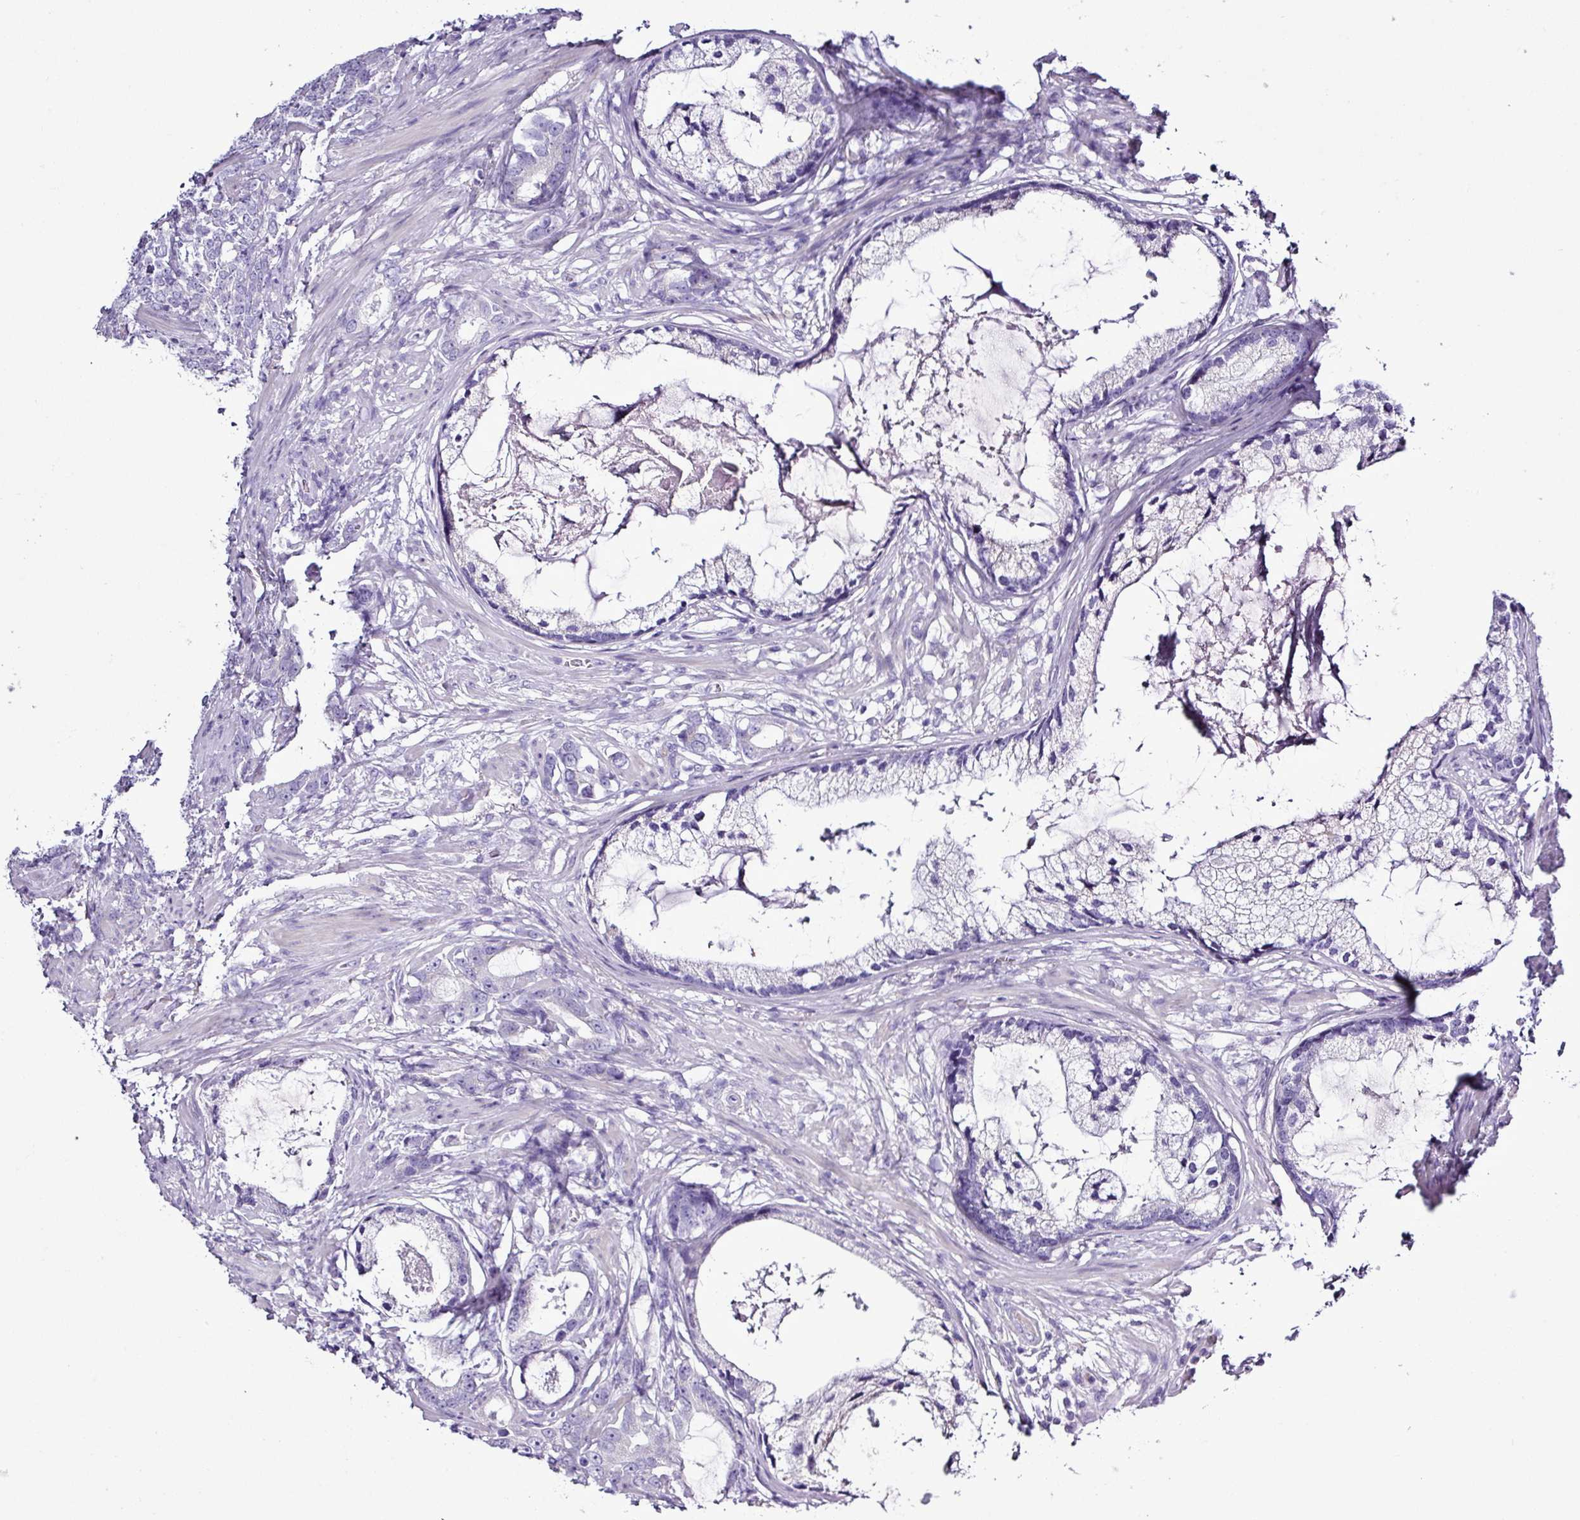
{"staining": {"intensity": "negative", "quantity": "none", "location": "none"}, "tissue": "prostate cancer", "cell_type": "Tumor cells", "image_type": "cancer", "snomed": [{"axis": "morphology", "description": "Adenocarcinoma, Low grade"}, {"axis": "topography", "description": "Prostate"}], "caption": "IHC image of low-grade adenocarcinoma (prostate) stained for a protein (brown), which shows no positivity in tumor cells.", "gene": "ALDH3A1", "patient": {"sex": "male", "age": 71}}